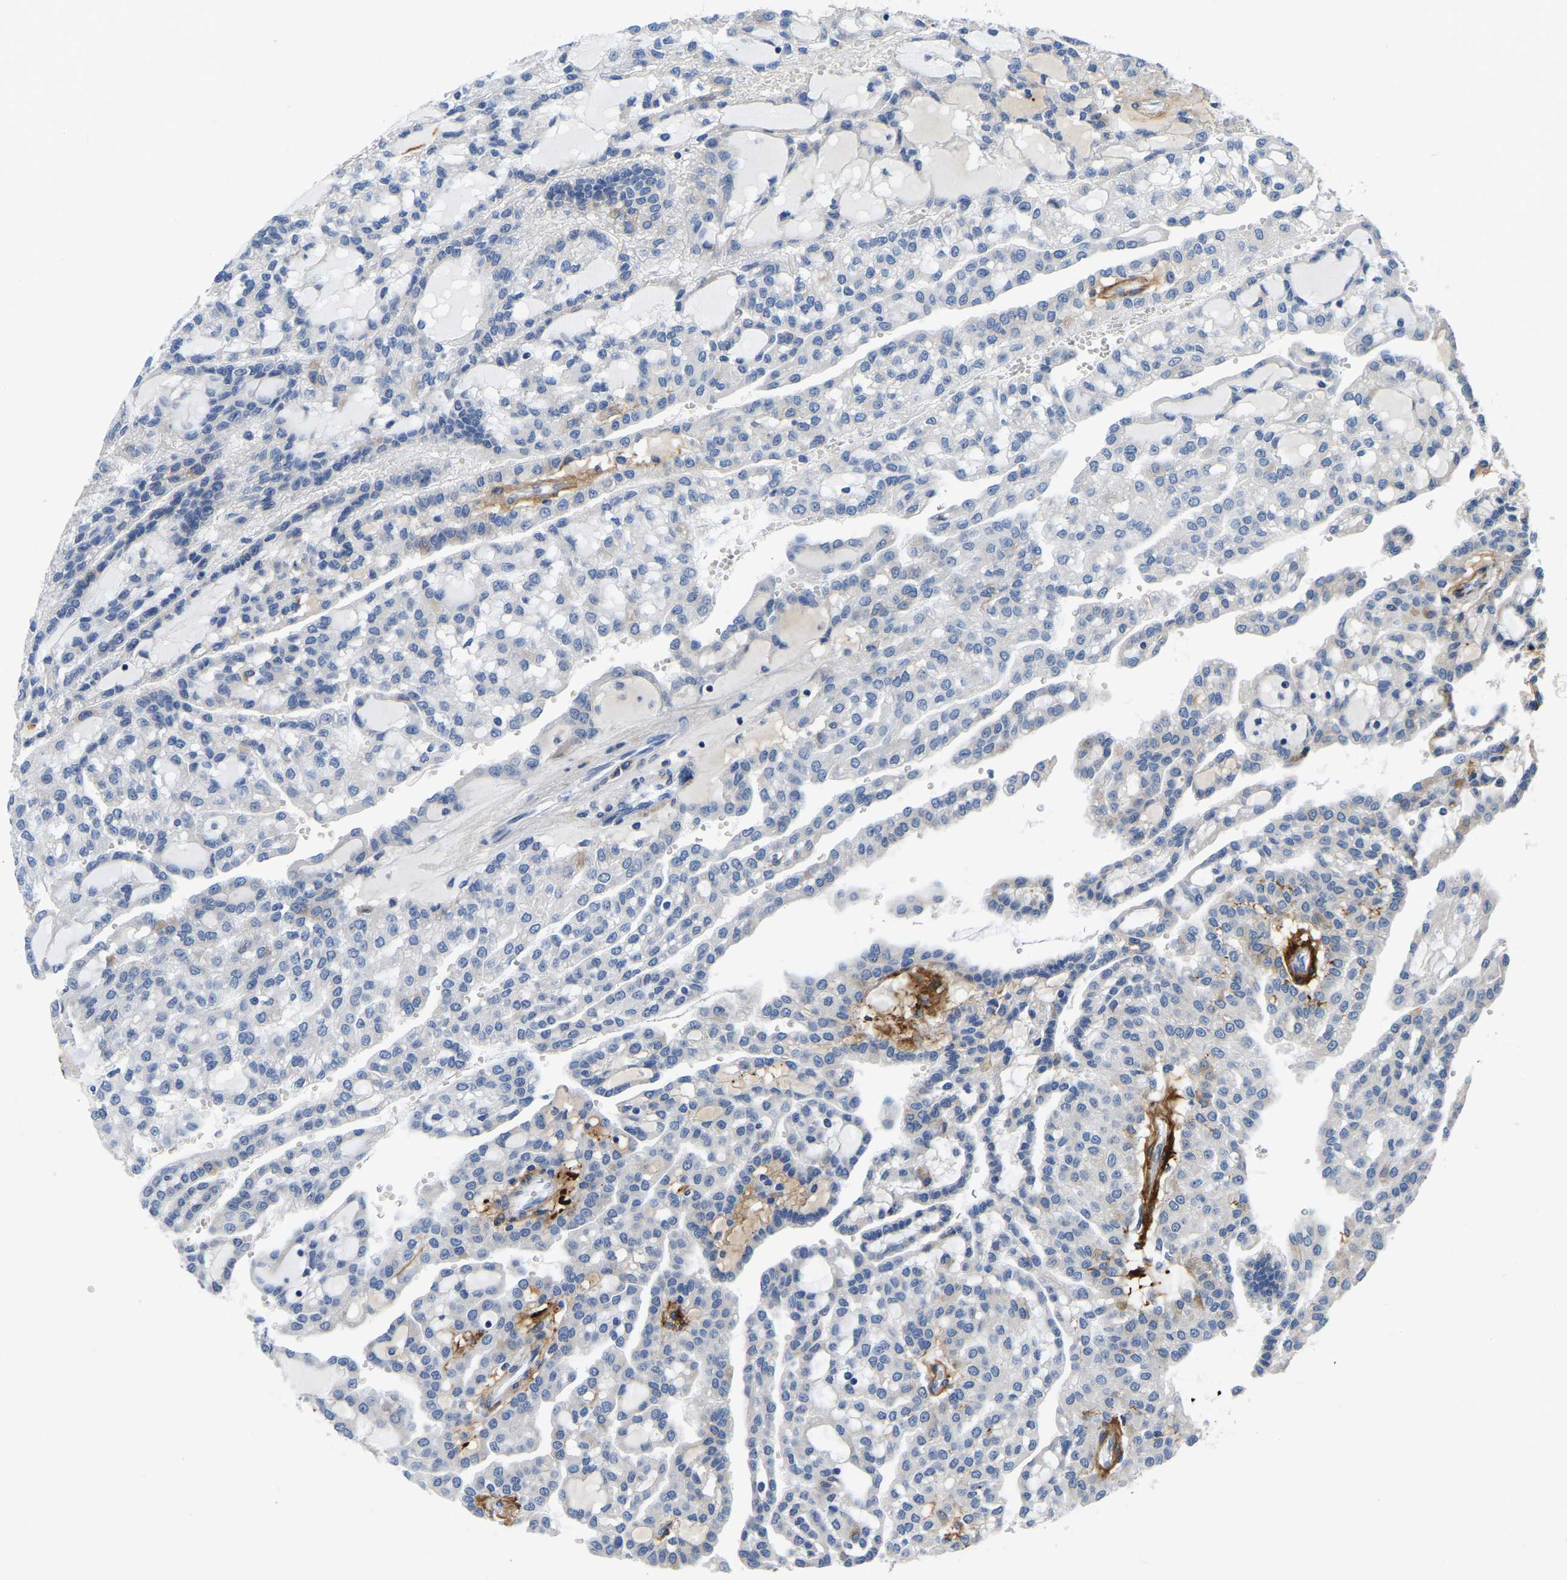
{"staining": {"intensity": "negative", "quantity": "none", "location": "none"}, "tissue": "renal cancer", "cell_type": "Tumor cells", "image_type": "cancer", "snomed": [{"axis": "morphology", "description": "Adenocarcinoma, NOS"}, {"axis": "topography", "description": "Kidney"}], "caption": "Immunohistochemistry histopathology image of renal cancer (adenocarcinoma) stained for a protein (brown), which exhibits no positivity in tumor cells.", "gene": "COL6A1", "patient": {"sex": "male", "age": 63}}